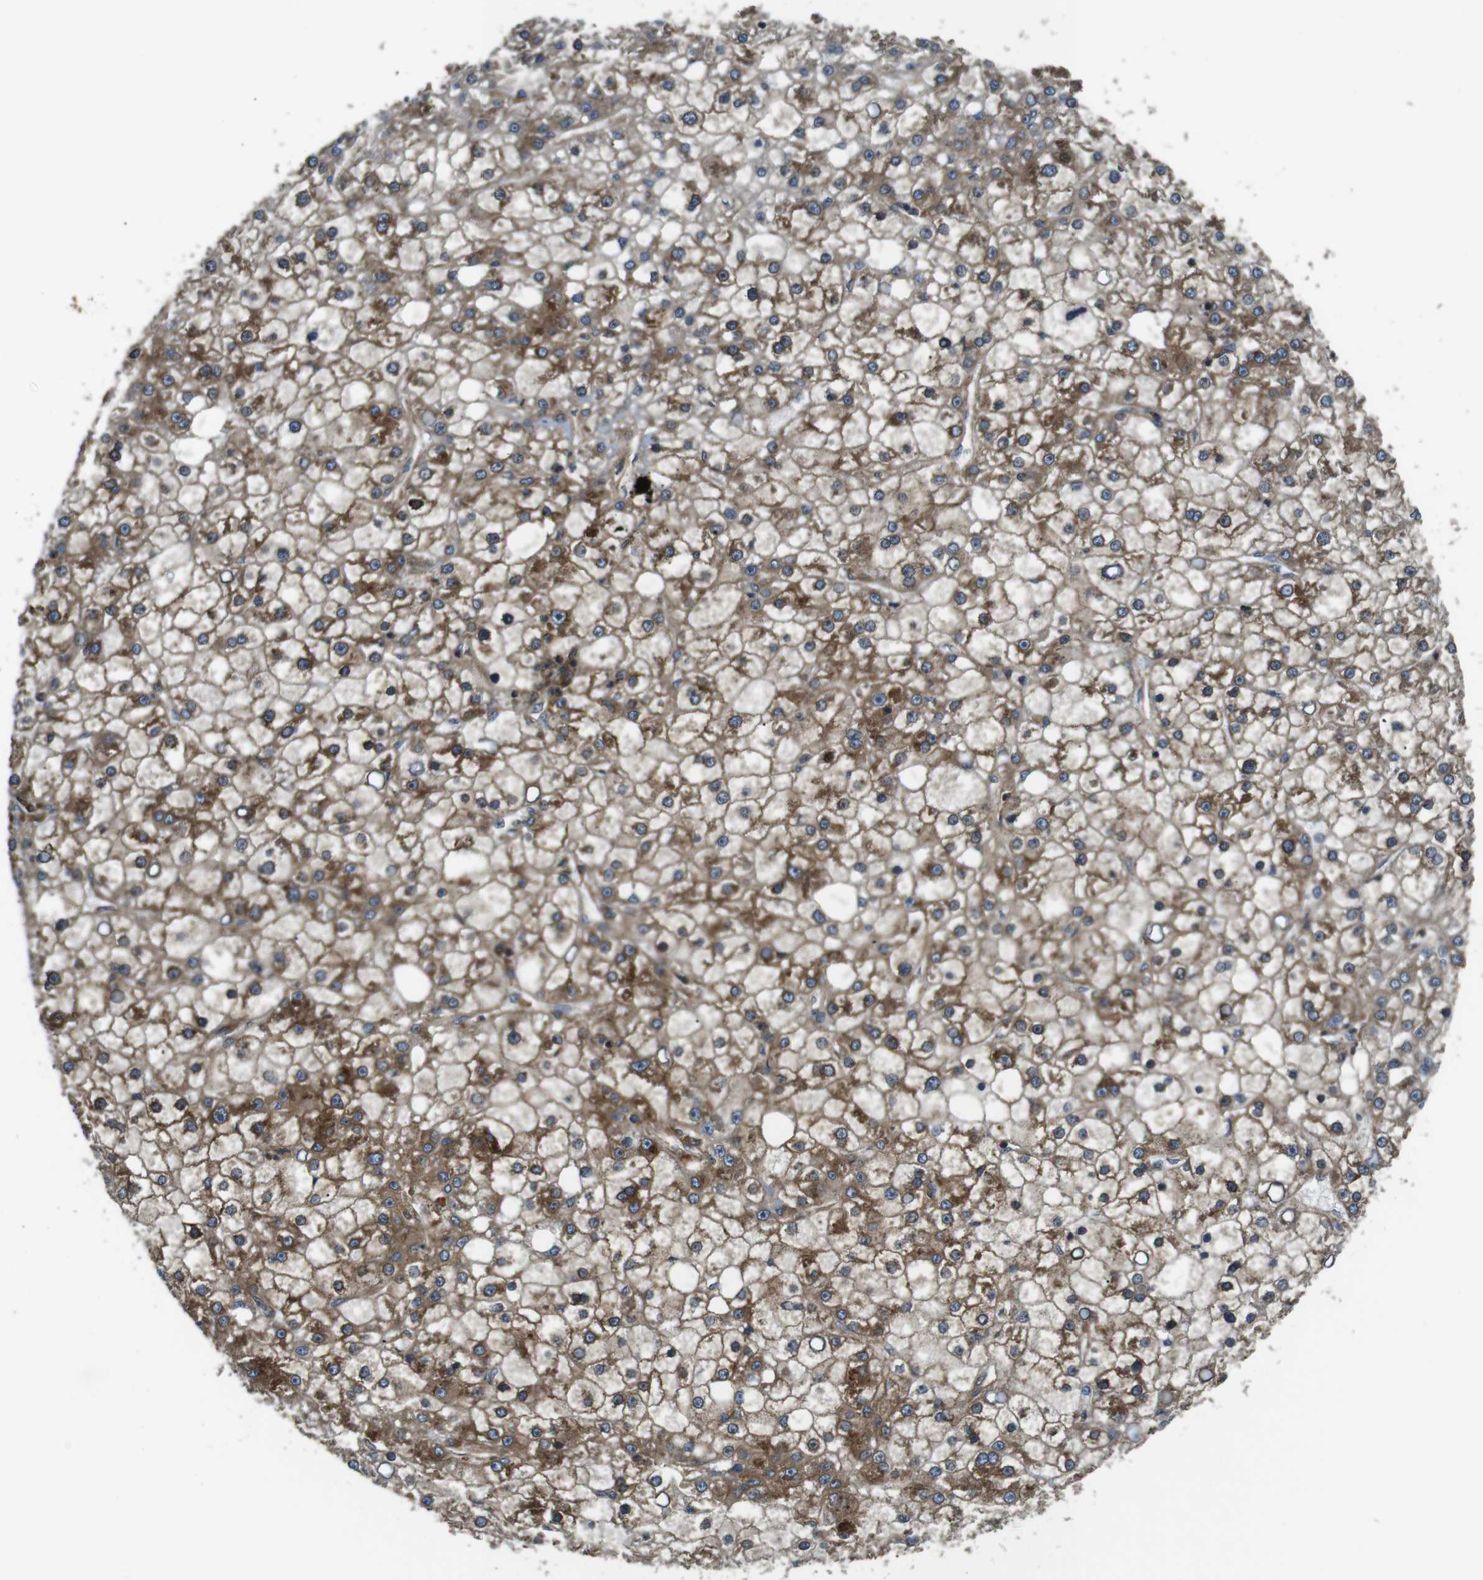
{"staining": {"intensity": "moderate", "quantity": ">75%", "location": "cytoplasmic/membranous"}, "tissue": "liver cancer", "cell_type": "Tumor cells", "image_type": "cancer", "snomed": [{"axis": "morphology", "description": "Carcinoma, Hepatocellular, NOS"}, {"axis": "topography", "description": "Liver"}], "caption": "Immunohistochemistry (IHC) photomicrograph of neoplastic tissue: human liver hepatocellular carcinoma stained using immunohistochemistry (IHC) reveals medium levels of moderate protein expression localized specifically in the cytoplasmic/membranous of tumor cells, appearing as a cytoplasmic/membranous brown color.", "gene": "TSC1", "patient": {"sex": "male", "age": 67}}